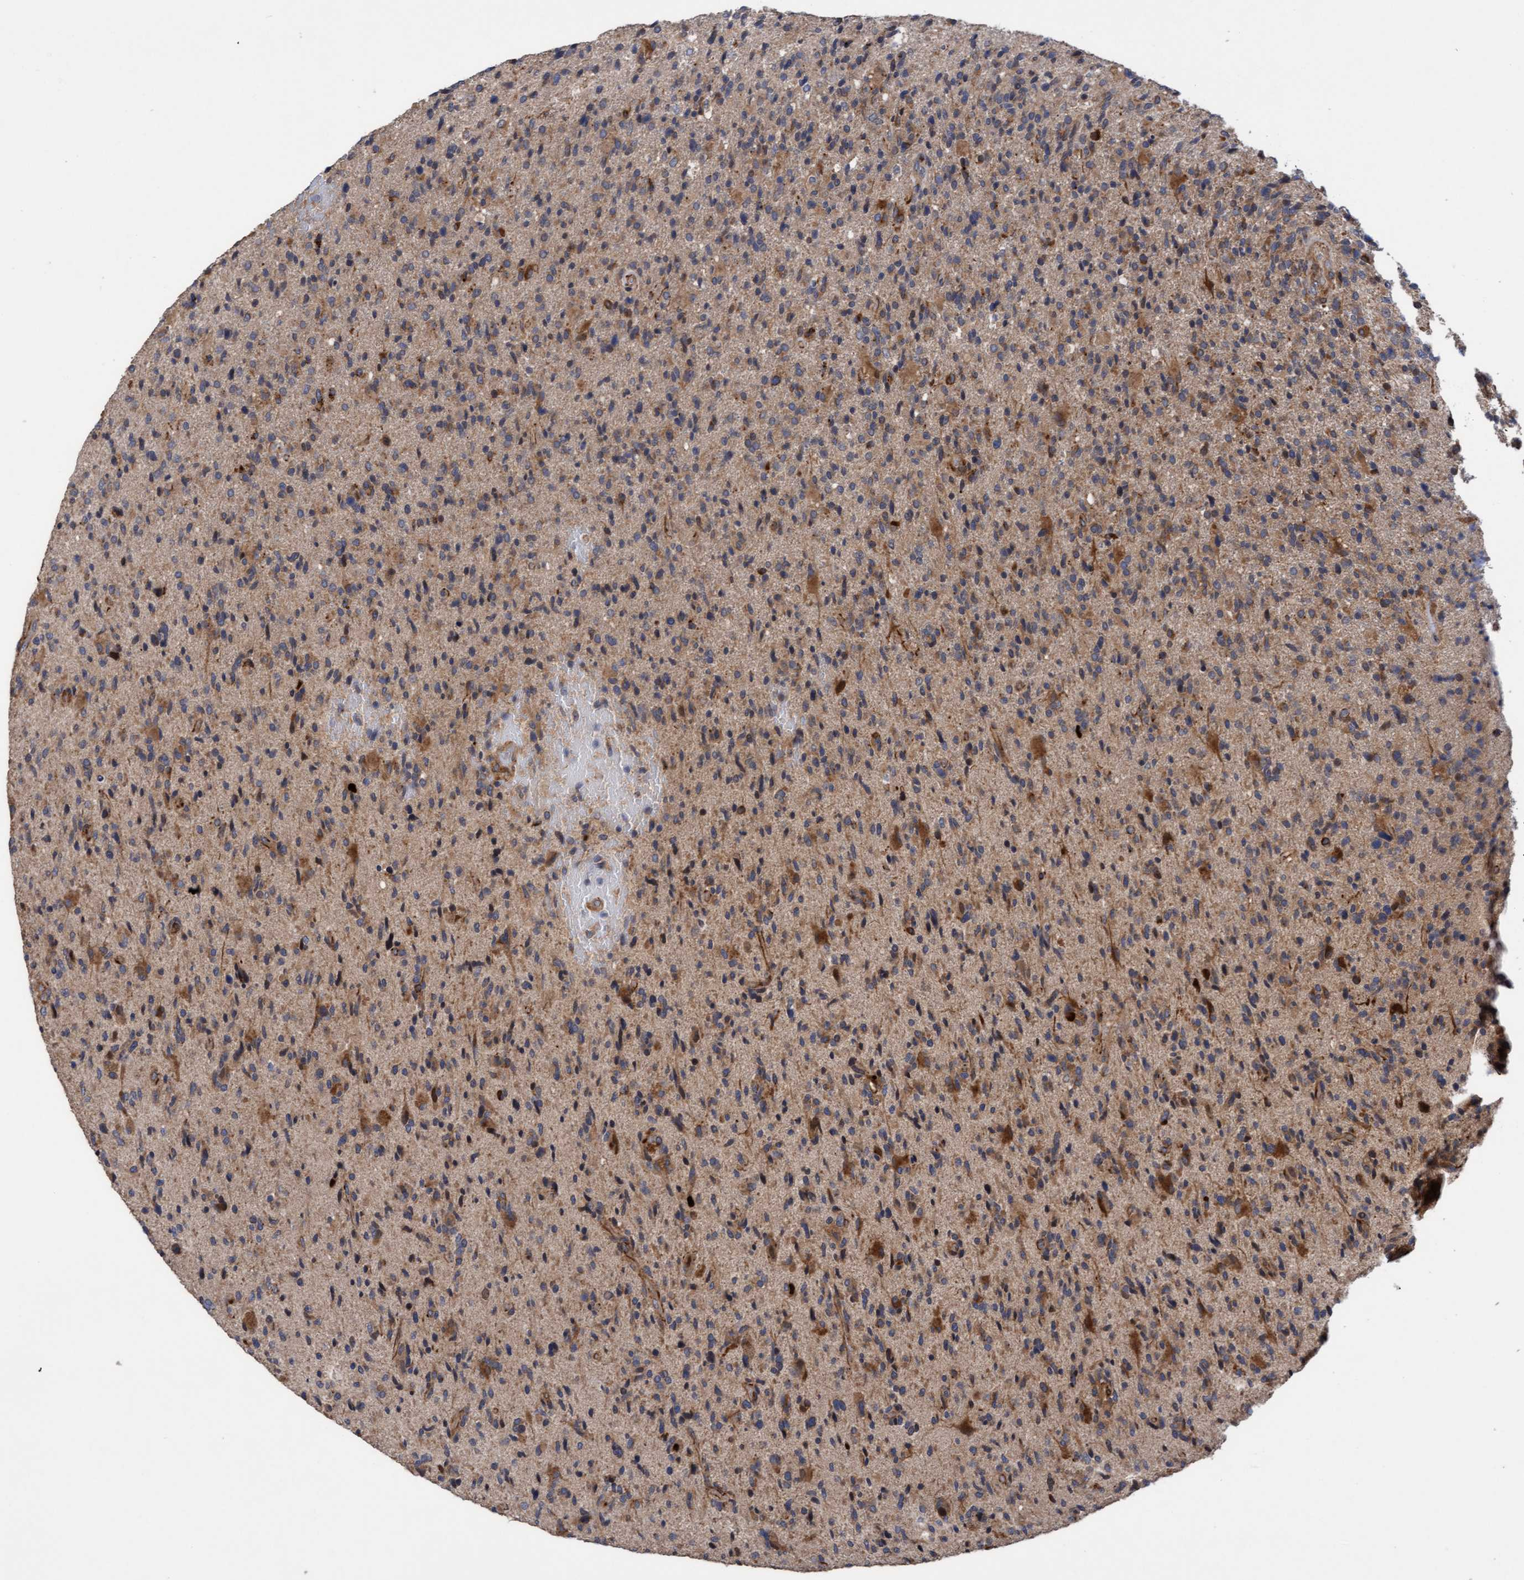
{"staining": {"intensity": "moderate", "quantity": "<25%", "location": "cytoplasmic/membranous"}, "tissue": "glioma", "cell_type": "Tumor cells", "image_type": "cancer", "snomed": [{"axis": "morphology", "description": "Glioma, malignant, High grade"}, {"axis": "topography", "description": "Brain"}], "caption": "Malignant glioma (high-grade) stained for a protein (brown) demonstrates moderate cytoplasmic/membranous positive staining in approximately <25% of tumor cells.", "gene": "ELP5", "patient": {"sex": "male", "age": 72}}